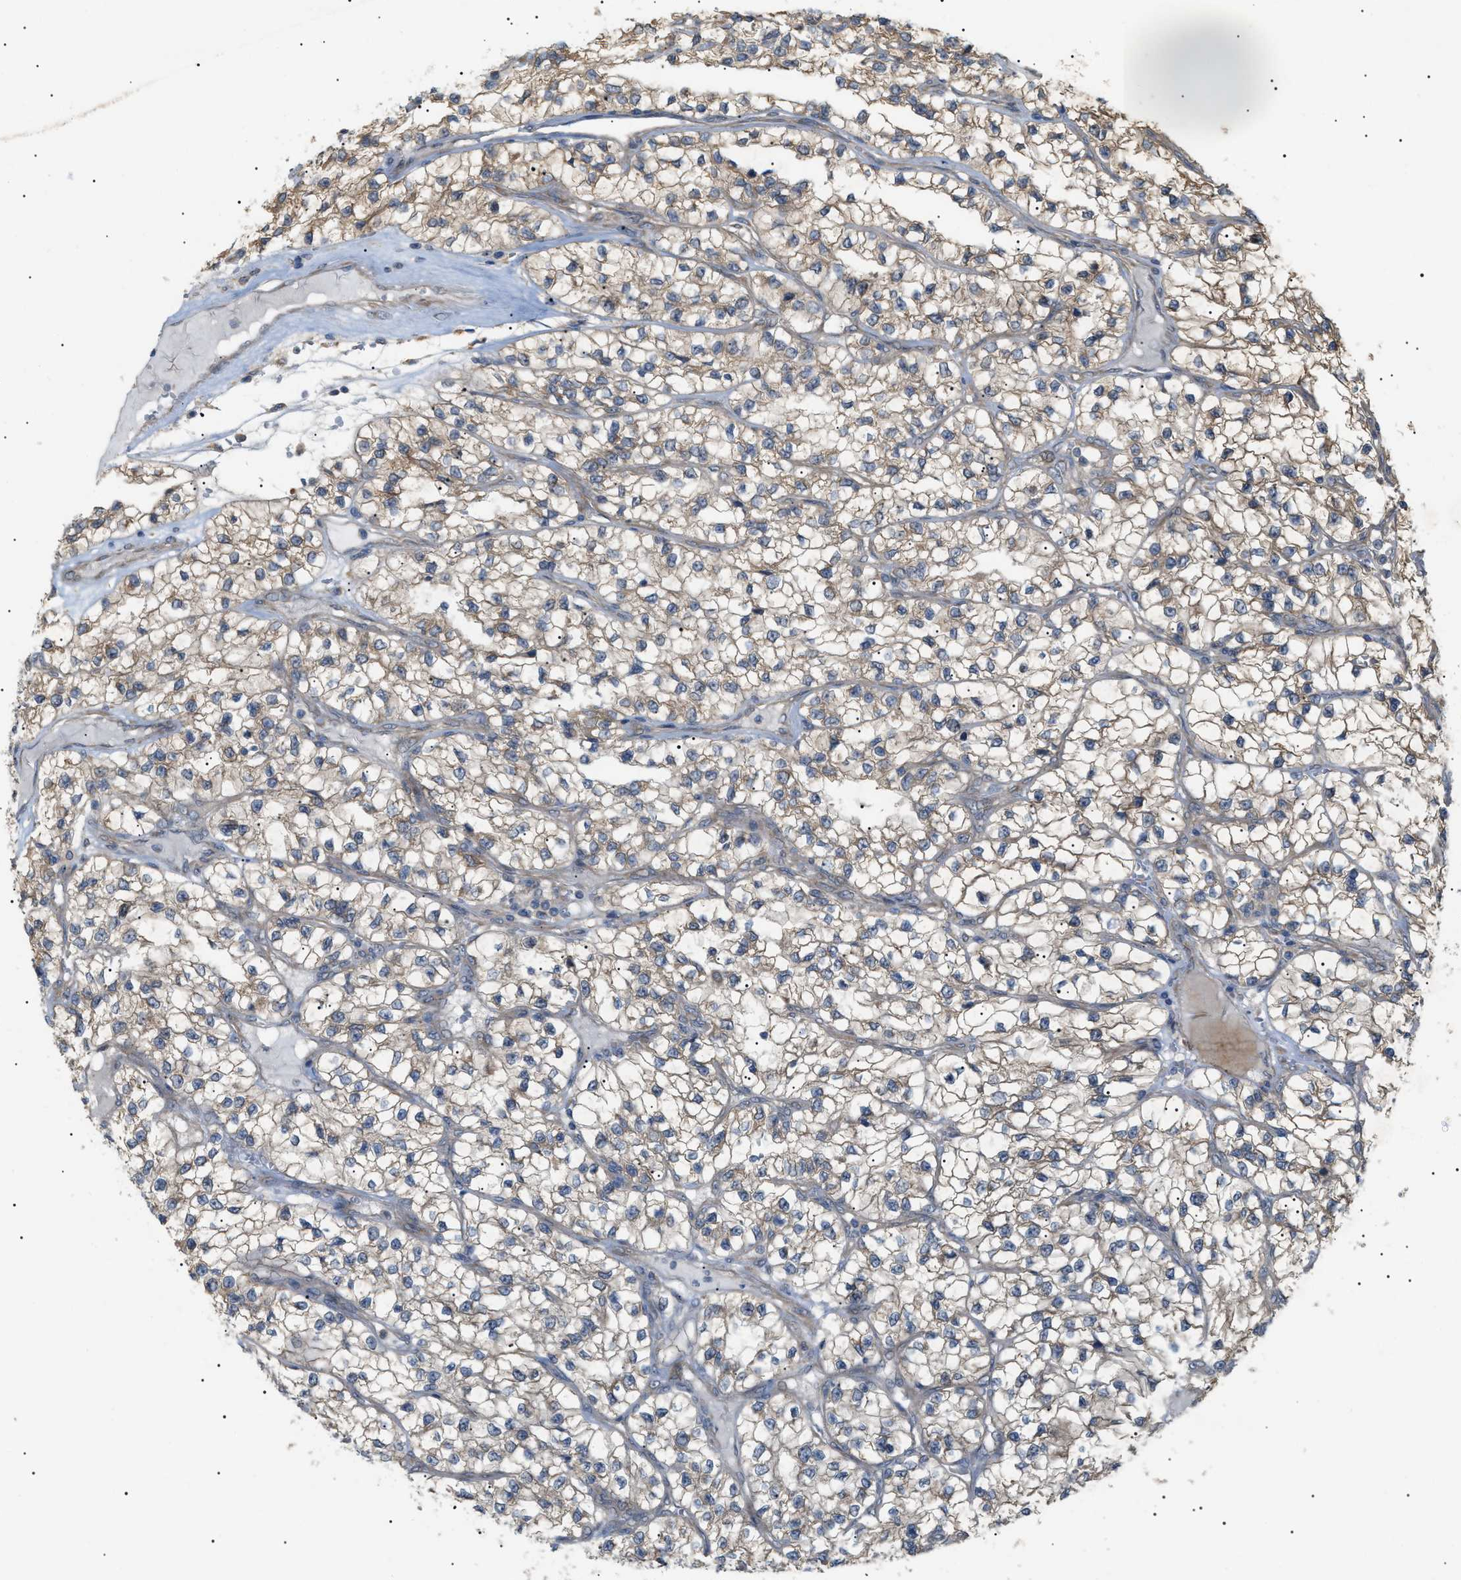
{"staining": {"intensity": "weak", "quantity": ">75%", "location": "cytoplasmic/membranous"}, "tissue": "renal cancer", "cell_type": "Tumor cells", "image_type": "cancer", "snomed": [{"axis": "morphology", "description": "Adenocarcinoma, NOS"}, {"axis": "topography", "description": "Kidney"}], "caption": "Approximately >75% of tumor cells in renal cancer (adenocarcinoma) exhibit weak cytoplasmic/membranous protein positivity as visualized by brown immunohistochemical staining.", "gene": "IRS2", "patient": {"sex": "female", "age": 57}}